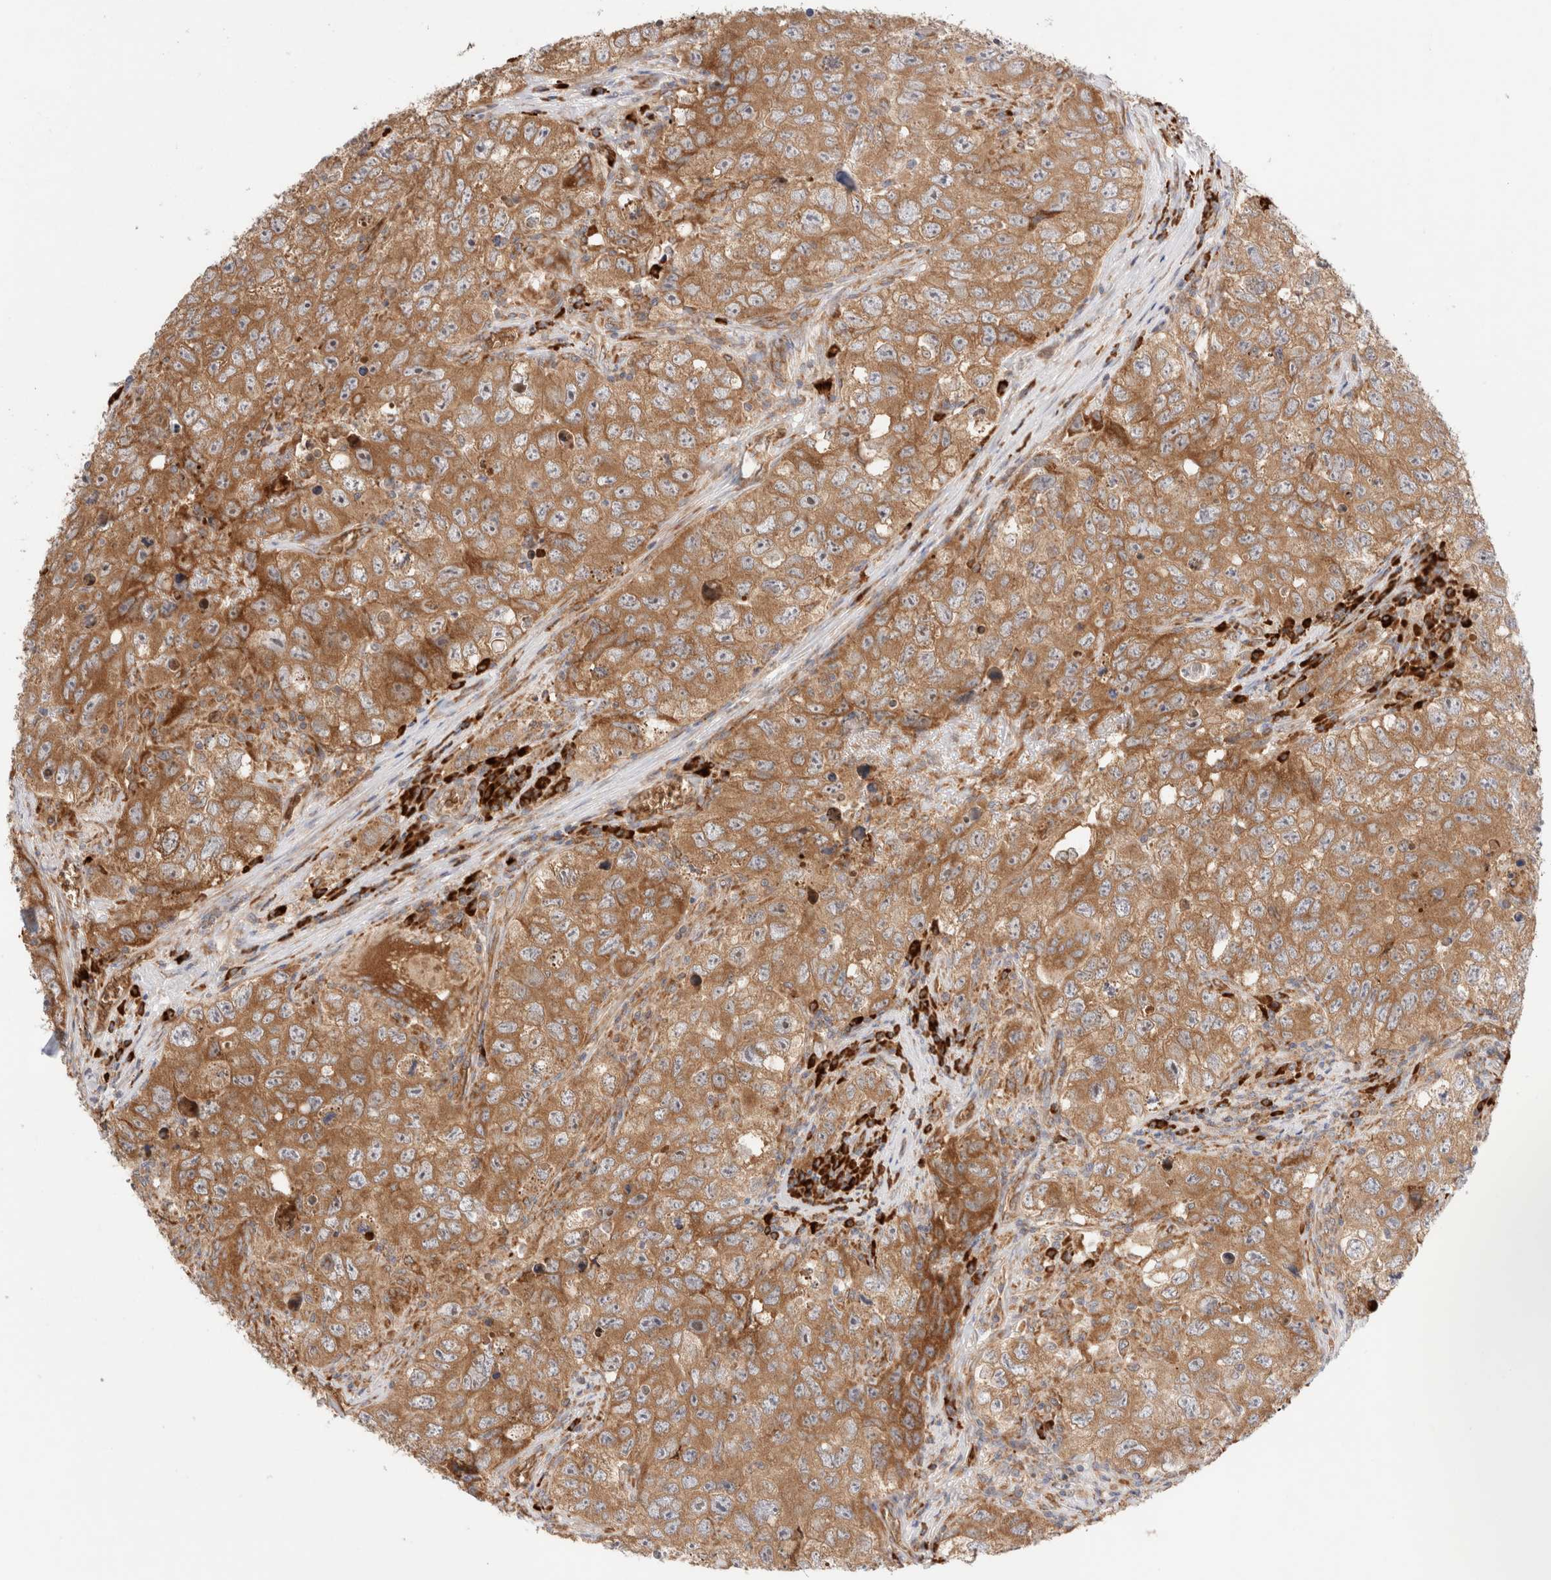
{"staining": {"intensity": "moderate", "quantity": ">75%", "location": "cytoplasmic/membranous"}, "tissue": "testis cancer", "cell_type": "Tumor cells", "image_type": "cancer", "snomed": [{"axis": "morphology", "description": "Seminoma, NOS"}, {"axis": "morphology", "description": "Carcinoma, Embryonal, NOS"}, {"axis": "topography", "description": "Testis"}], "caption": "Protein staining demonstrates moderate cytoplasmic/membranous expression in about >75% of tumor cells in testis seminoma.", "gene": "UTS2B", "patient": {"sex": "male", "age": 43}}